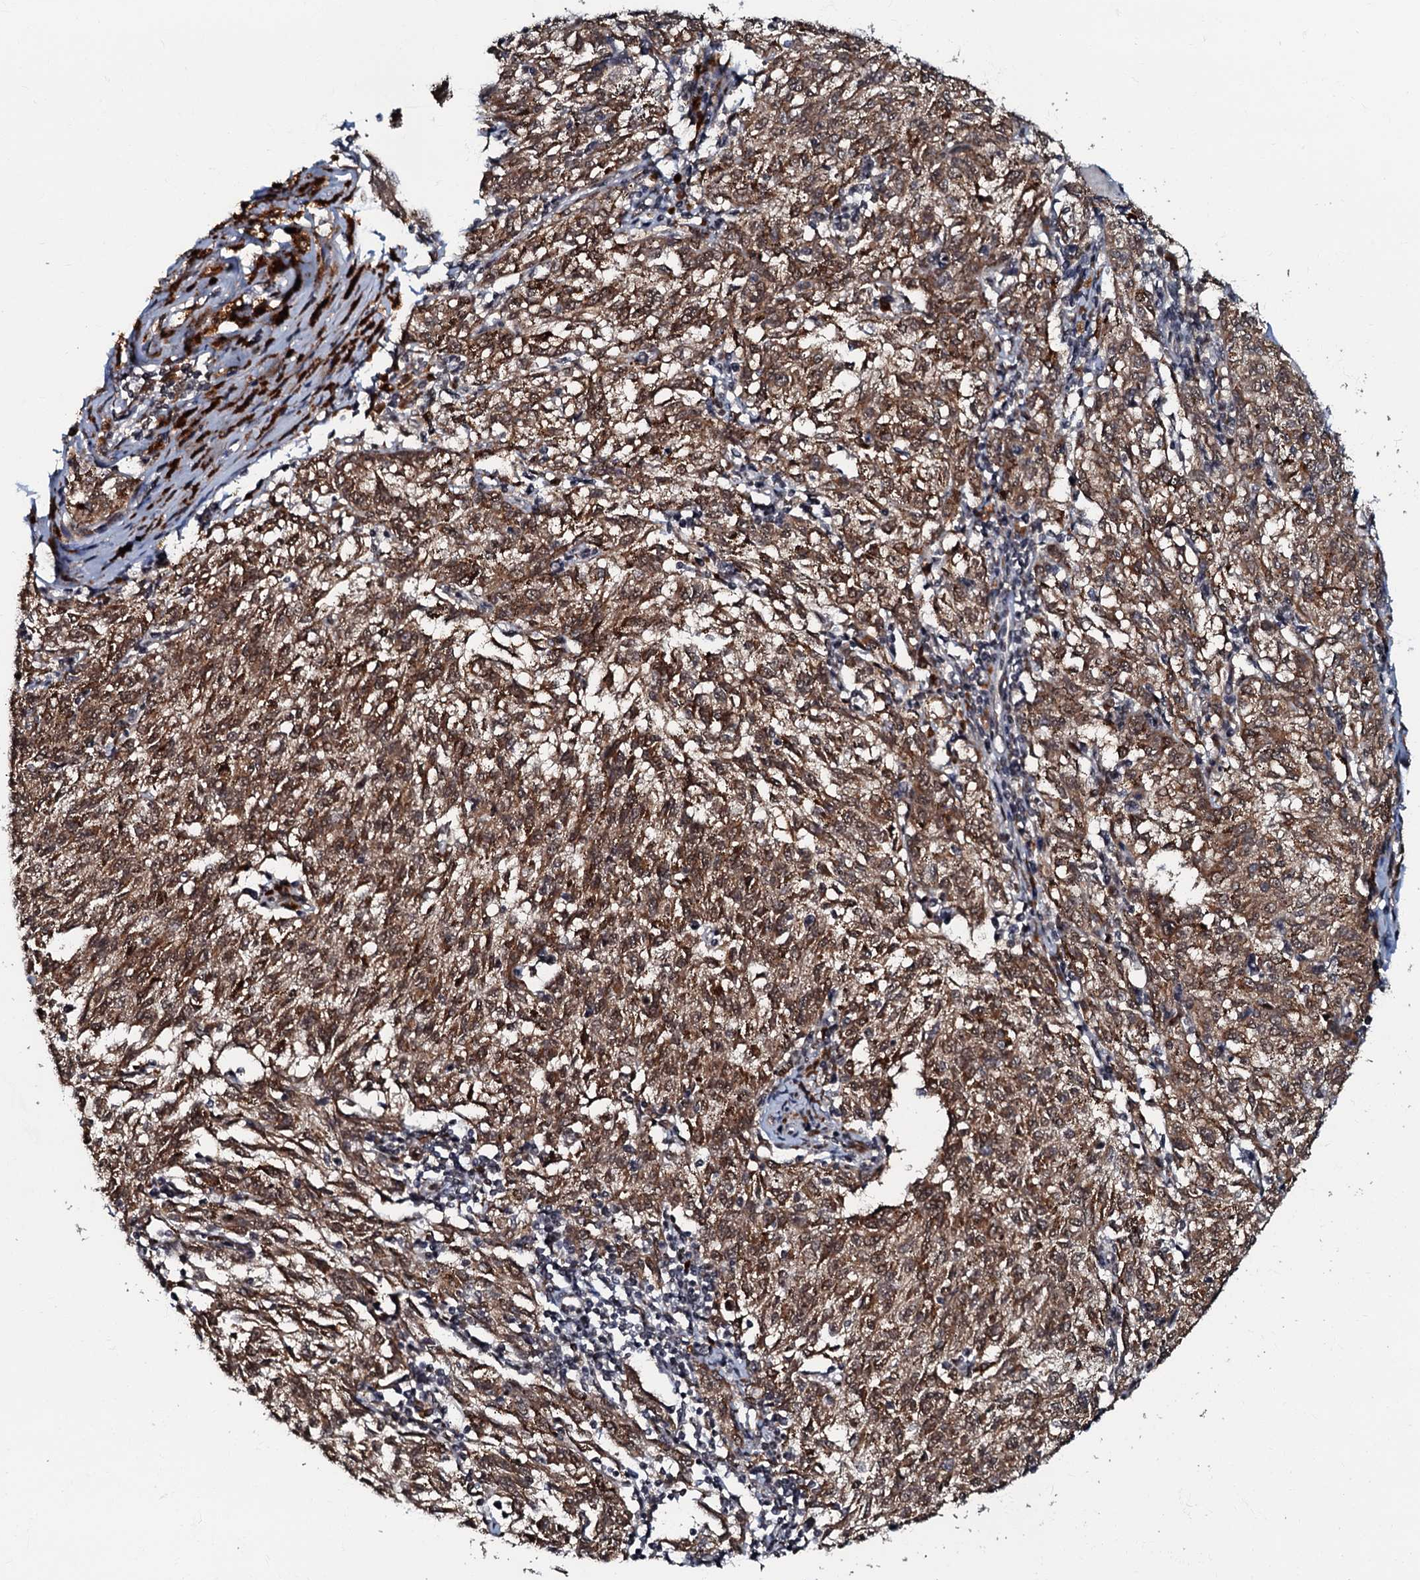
{"staining": {"intensity": "moderate", "quantity": ">75%", "location": "cytoplasmic/membranous,nuclear"}, "tissue": "melanoma", "cell_type": "Tumor cells", "image_type": "cancer", "snomed": [{"axis": "morphology", "description": "Malignant melanoma, NOS"}, {"axis": "topography", "description": "Skin"}], "caption": "Immunohistochemical staining of malignant melanoma demonstrates moderate cytoplasmic/membranous and nuclear protein expression in about >75% of tumor cells.", "gene": "C18orf32", "patient": {"sex": "female", "age": 72}}